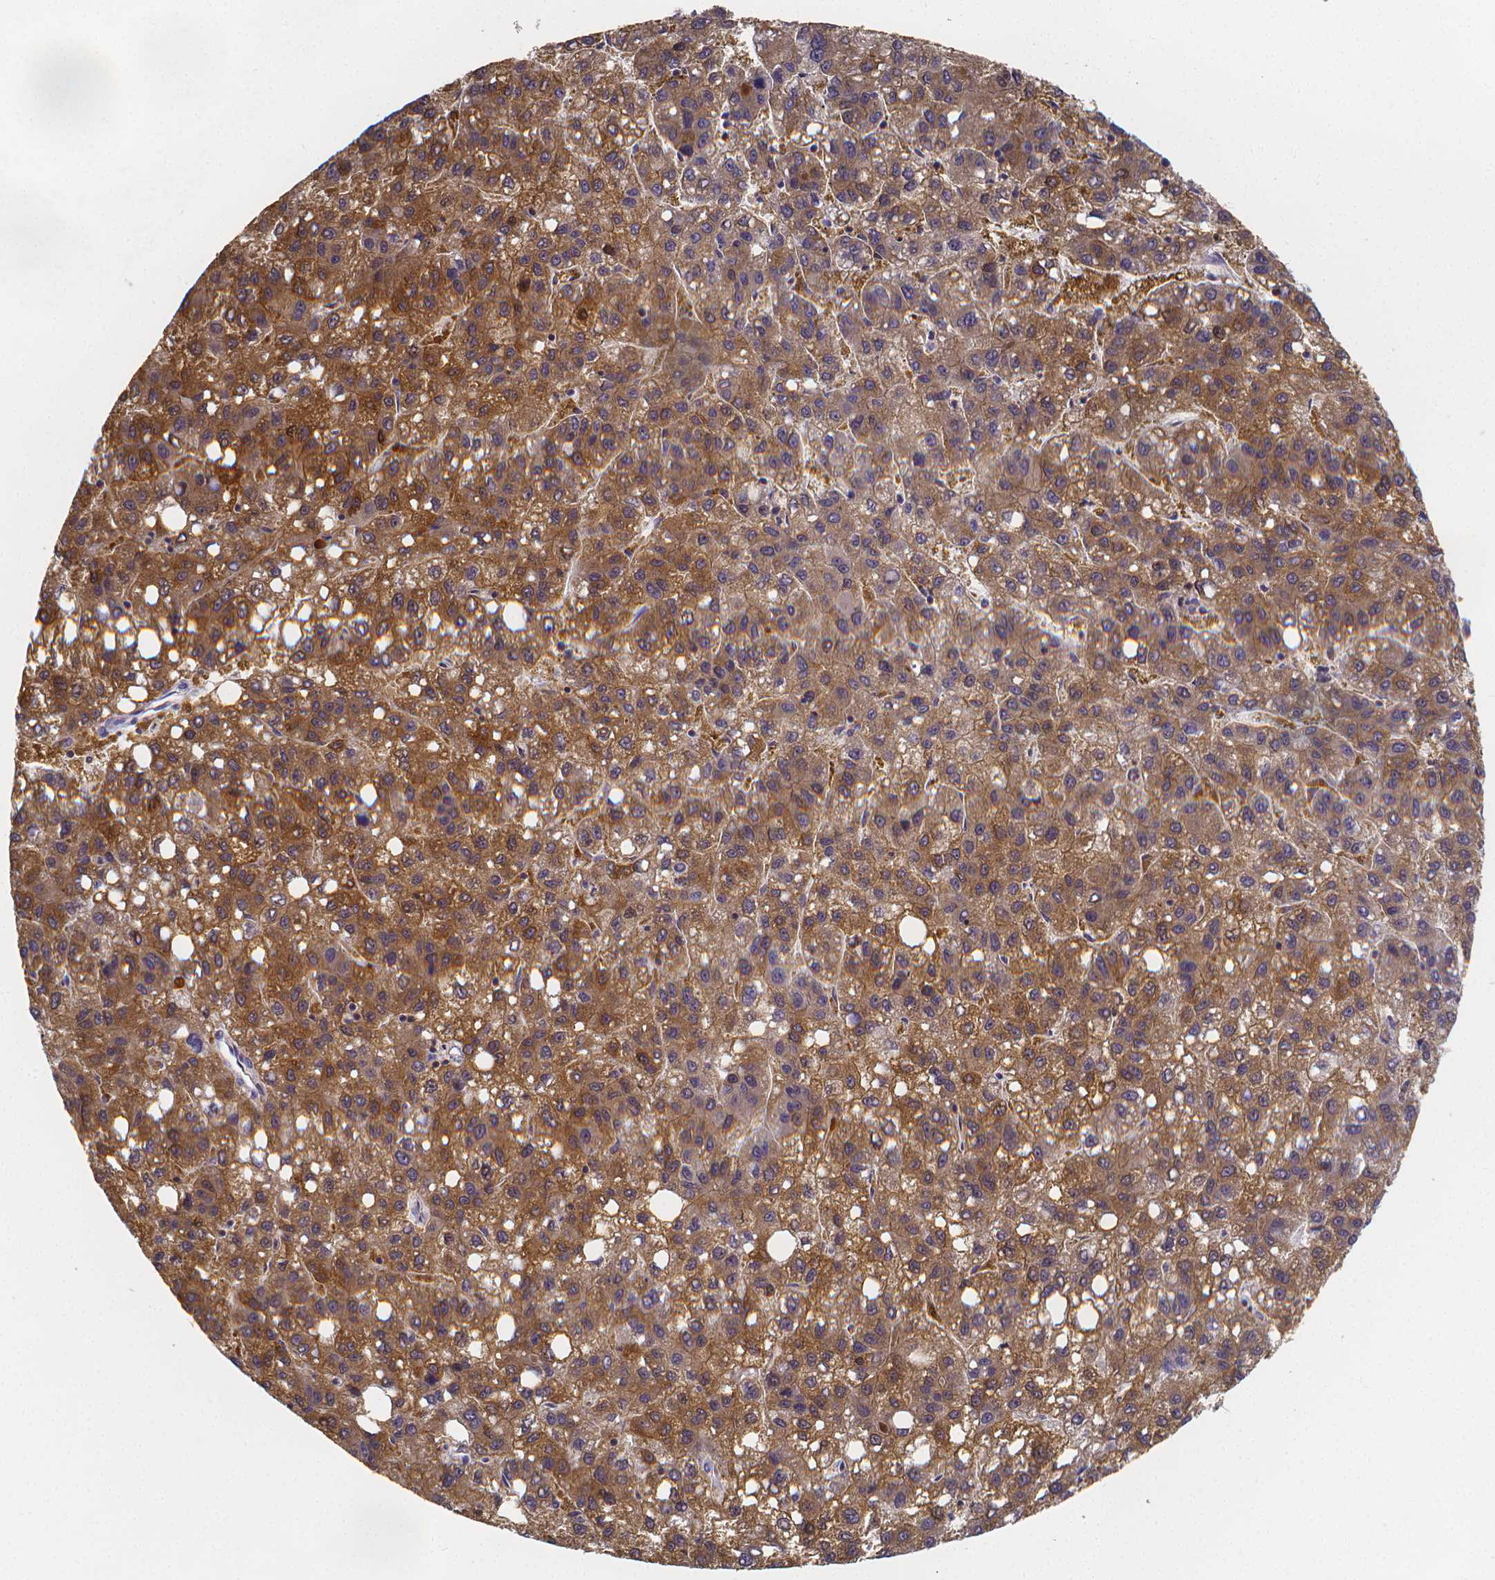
{"staining": {"intensity": "strong", "quantity": "25%-75%", "location": "cytoplasmic/membranous"}, "tissue": "liver cancer", "cell_type": "Tumor cells", "image_type": "cancer", "snomed": [{"axis": "morphology", "description": "Carcinoma, Hepatocellular, NOS"}, {"axis": "topography", "description": "Liver"}], "caption": "About 25%-75% of tumor cells in human liver hepatocellular carcinoma reveal strong cytoplasmic/membranous protein positivity as visualized by brown immunohistochemical staining.", "gene": "PAH", "patient": {"sex": "female", "age": 82}}